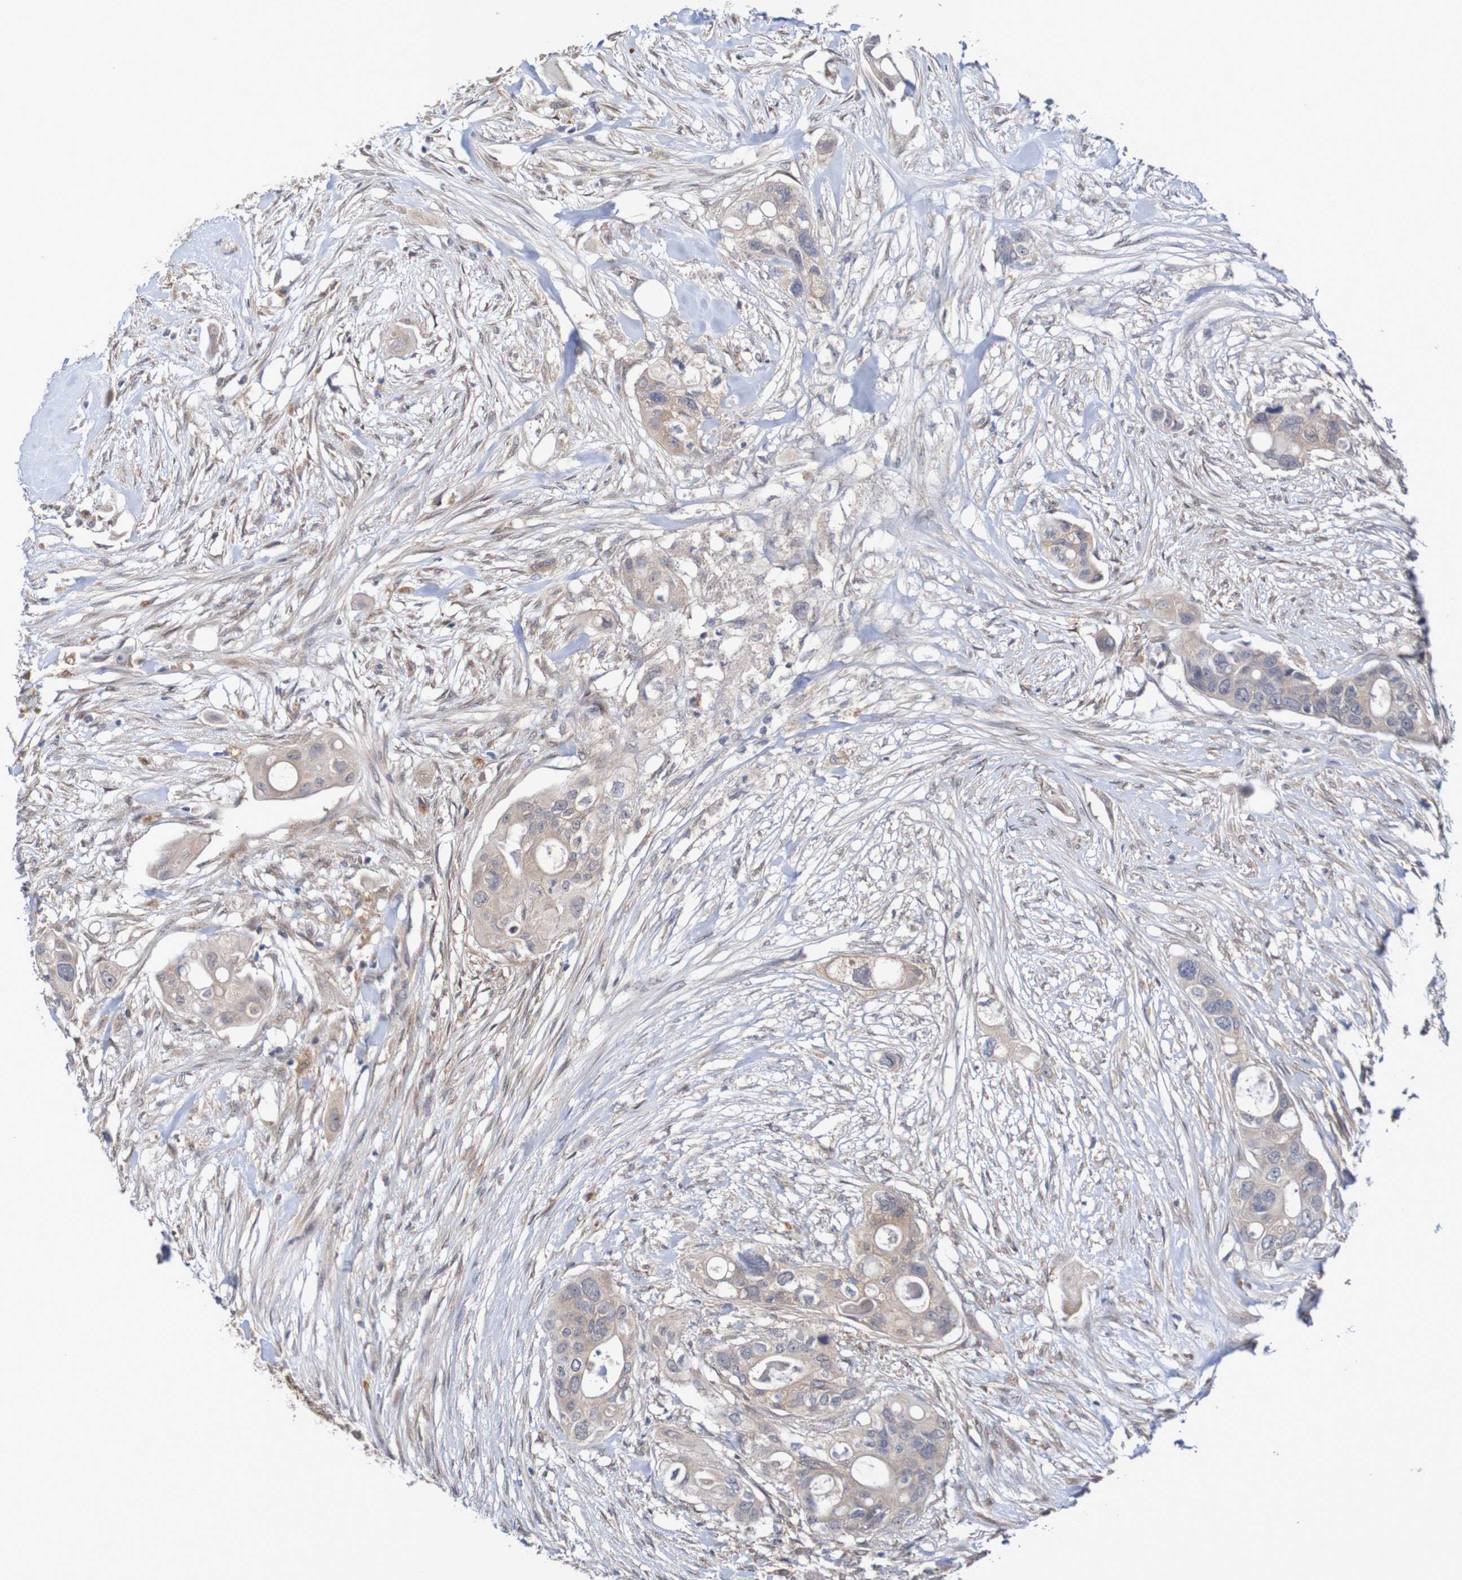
{"staining": {"intensity": "weak", "quantity": ">75%", "location": "cytoplasmic/membranous"}, "tissue": "colorectal cancer", "cell_type": "Tumor cells", "image_type": "cancer", "snomed": [{"axis": "morphology", "description": "Adenocarcinoma, NOS"}, {"axis": "topography", "description": "Colon"}], "caption": "Colorectal cancer (adenocarcinoma) tissue exhibits weak cytoplasmic/membranous staining in about >75% of tumor cells (IHC, brightfield microscopy, high magnification).", "gene": "PHPT1", "patient": {"sex": "female", "age": 57}}